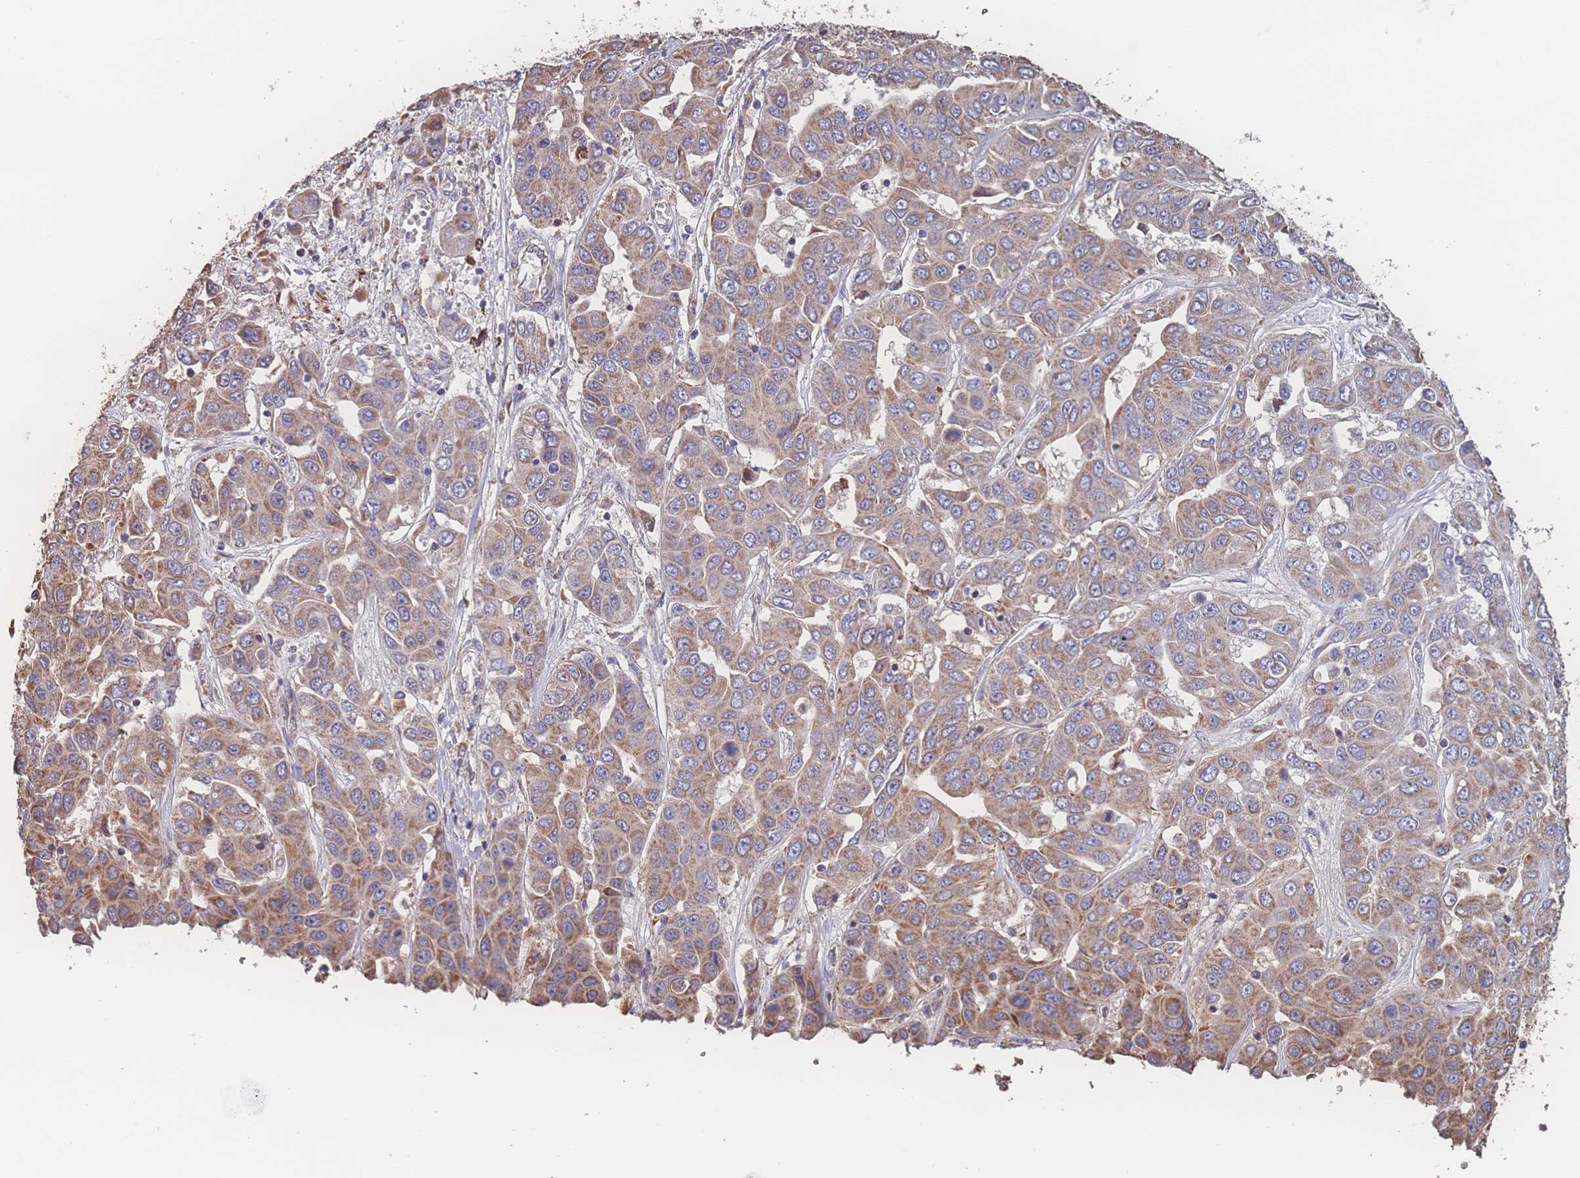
{"staining": {"intensity": "moderate", "quantity": ">75%", "location": "cytoplasmic/membranous"}, "tissue": "liver cancer", "cell_type": "Tumor cells", "image_type": "cancer", "snomed": [{"axis": "morphology", "description": "Cholangiocarcinoma"}, {"axis": "topography", "description": "Liver"}], "caption": "A brown stain labels moderate cytoplasmic/membranous positivity of a protein in cholangiocarcinoma (liver) tumor cells.", "gene": "SGSM3", "patient": {"sex": "female", "age": 52}}